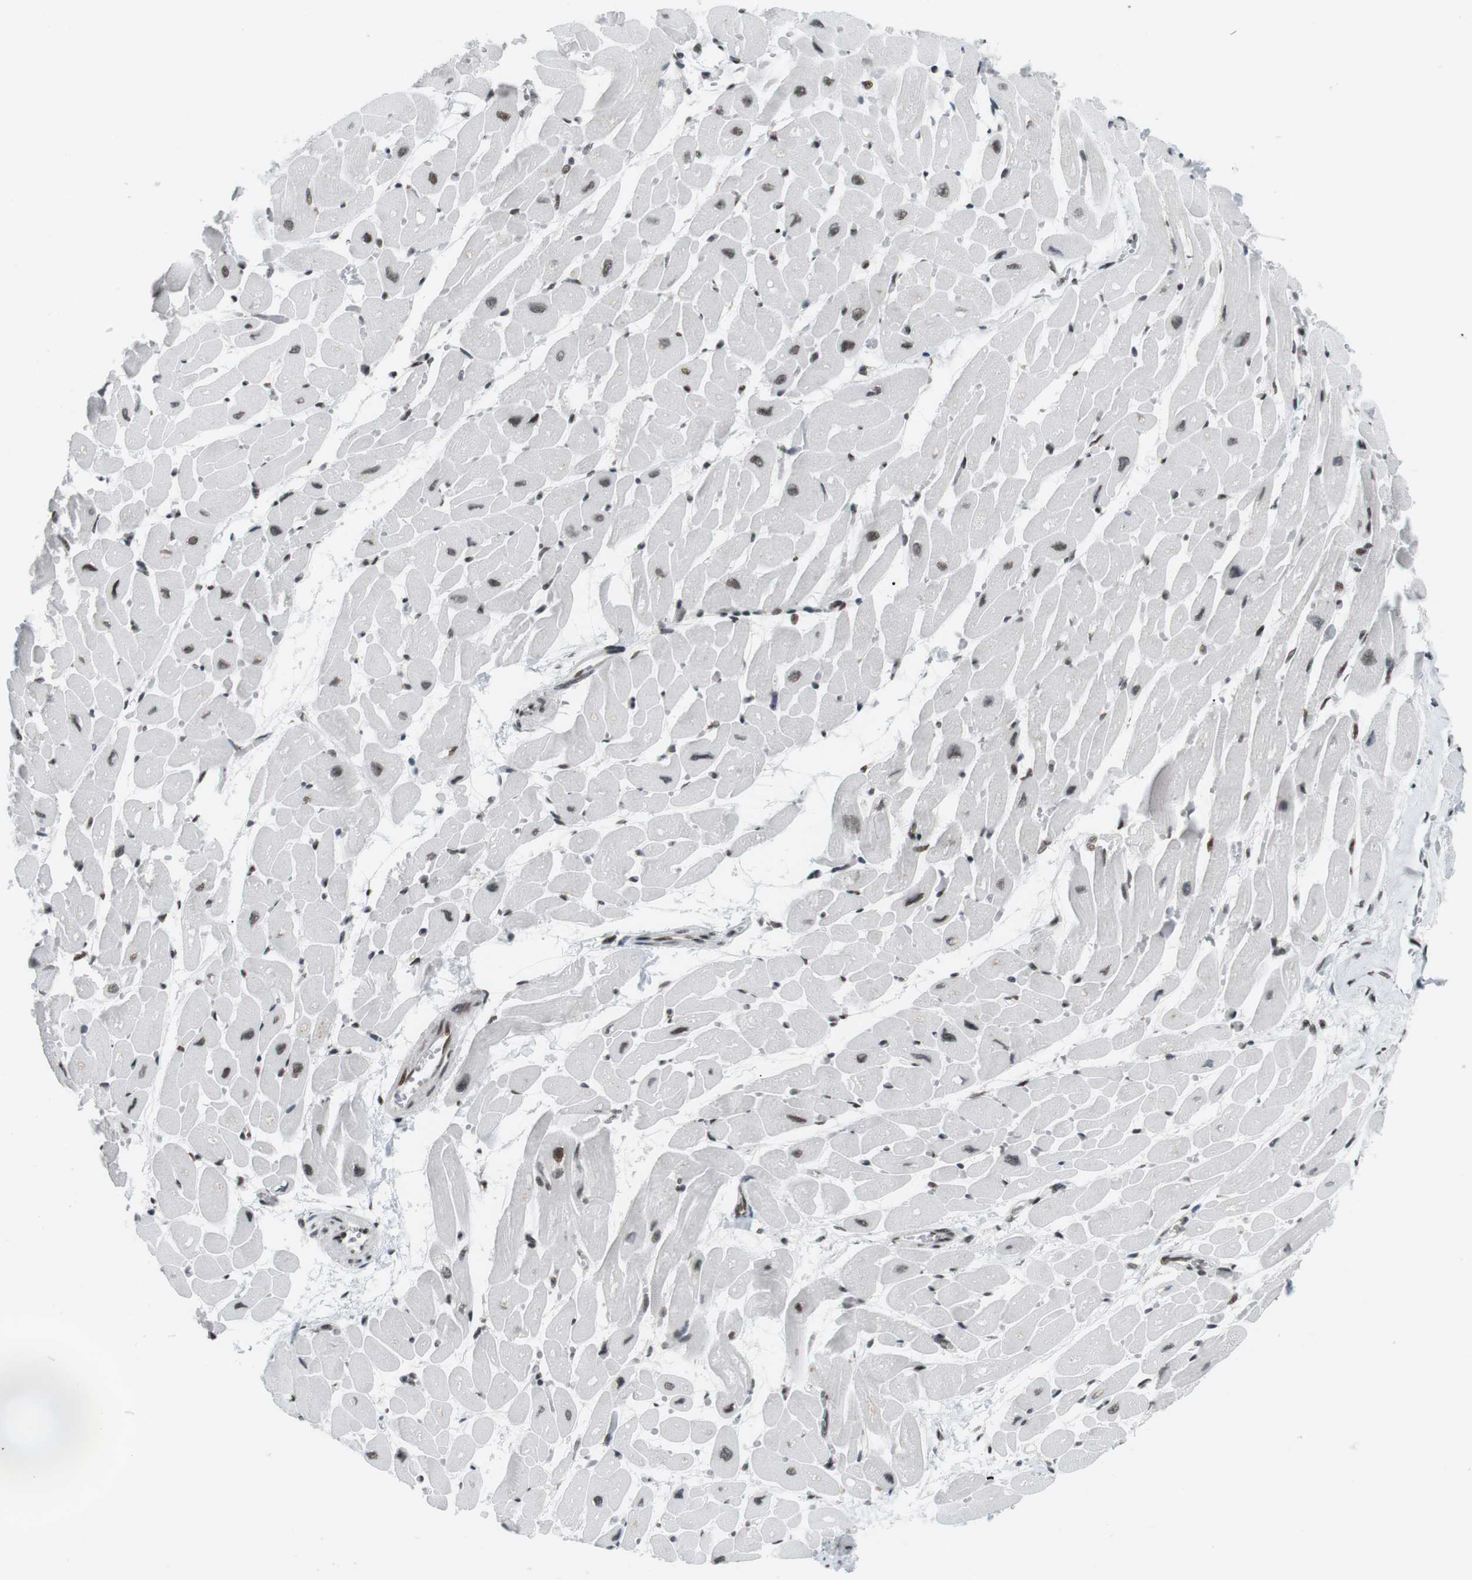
{"staining": {"intensity": "weak", "quantity": "25%-75%", "location": "cytoplasmic/membranous,nuclear"}, "tissue": "heart muscle", "cell_type": "Cardiomyocytes", "image_type": "normal", "snomed": [{"axis": "morphology", "description": "Normal tissue, NOS"}, {"axis": "topography", "description": "Heart"}], "caption": "A high-resolution histopathology image shows immunohistochemistry staining of benign heart muscle, which reveals weak cytoplasmic/membranous,nuclear positivity in approximately 25%-75% of cardiomyocytes.", "gene": "CDC27", "patient": {"sex": "male", "age": 45}}